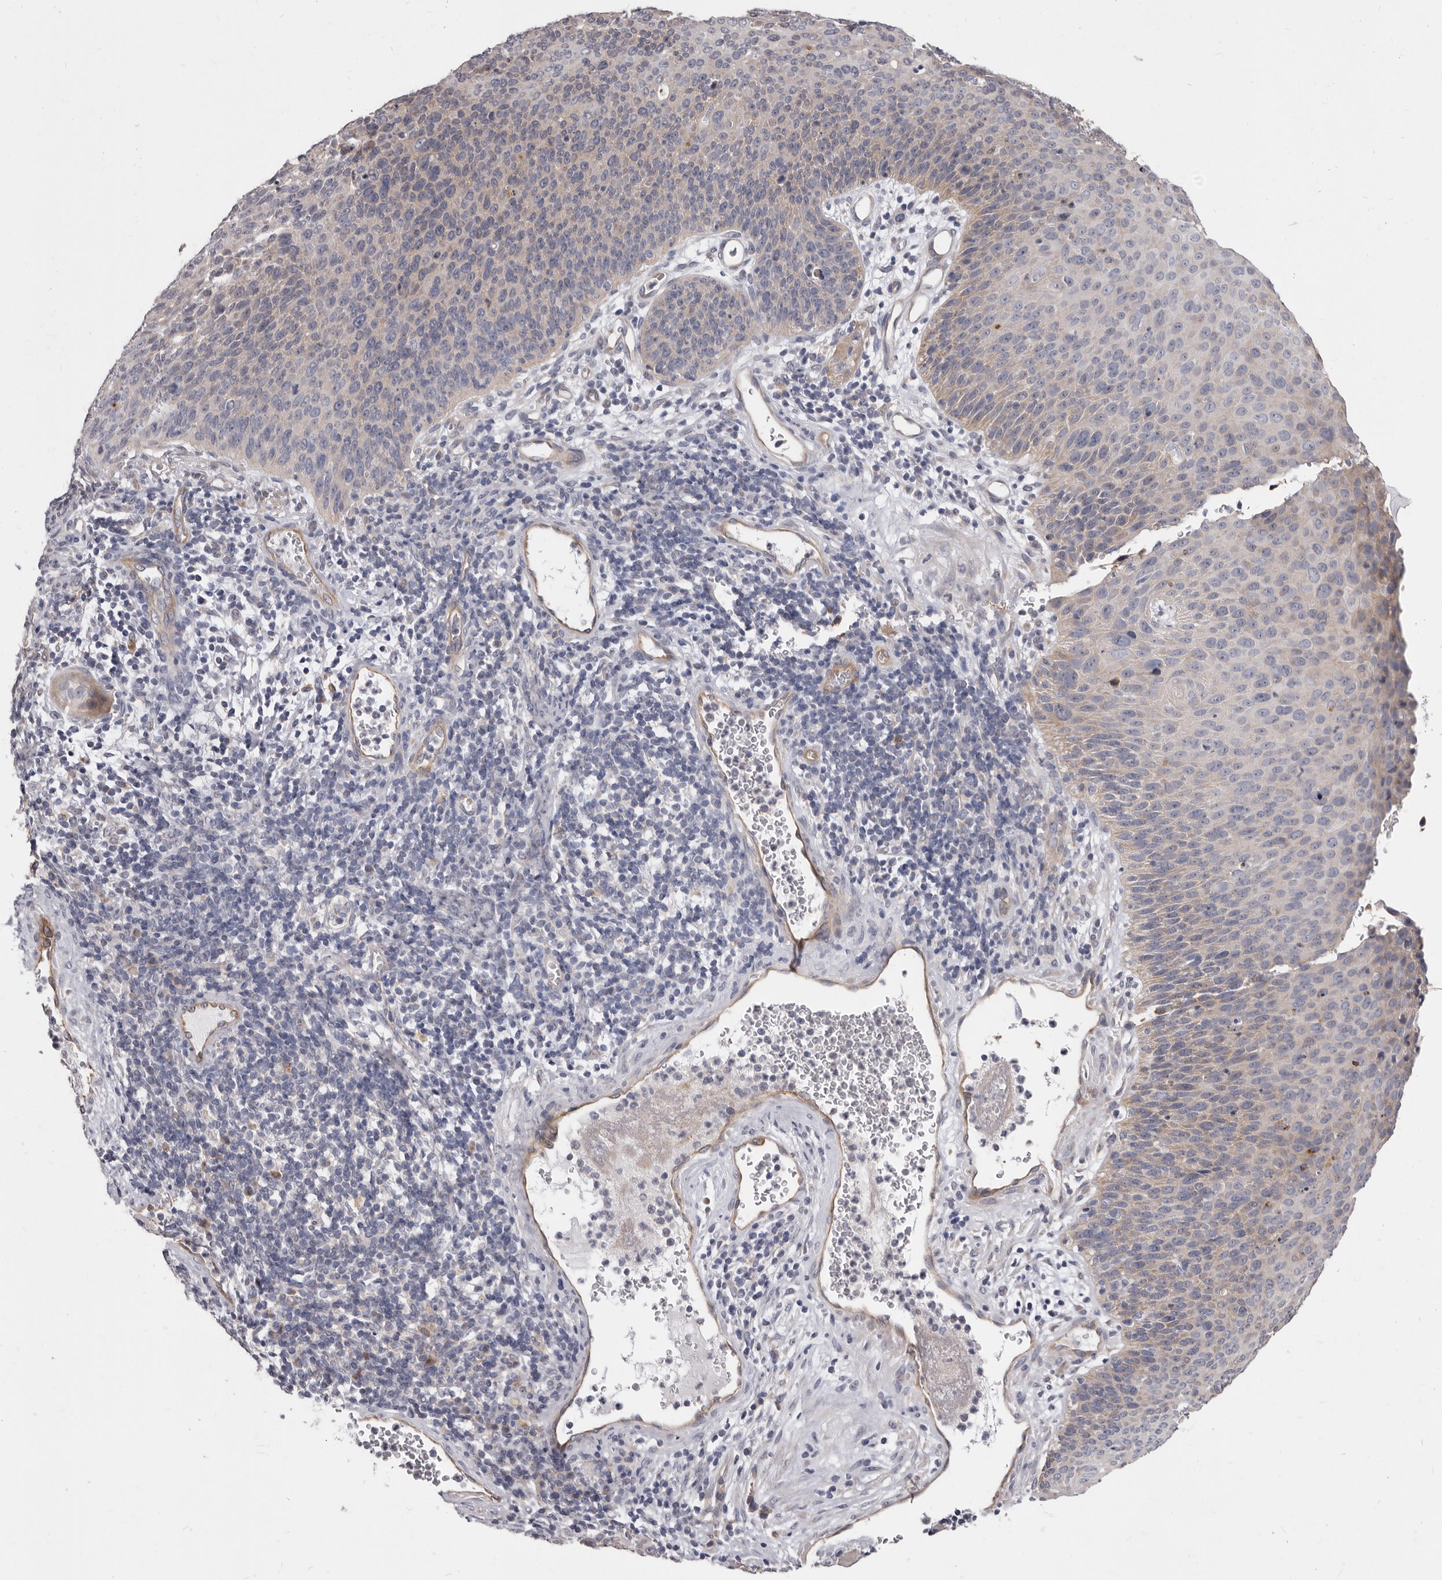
{"staining": {"intensity": "weak", "quantity": "25%-75%", "location": "cytoplasmic/membranous"}, "tissue": "cervical cancer", "cell_type": "Tumor cells", "image_type": "cancer", "snomed": [{"axis": "morphology", "description": "Squamous cell carcinoma, NOS"}, {"axis": "topography", "description": "Cervix"}], "caption": "High-magnification brightfield microscopy of cervical cancer stained with DAB (brown) and counterstained with hematoxylin (blue). tumor cells exhibit weak cytoplasmic/membranous expression is appreciated in approximately25%-75% of cells. (DAB = brown stain, brightfield microscopy at high magnification).", "gene": "FMO2", "patient": {"sex": "female", "age": 55}}